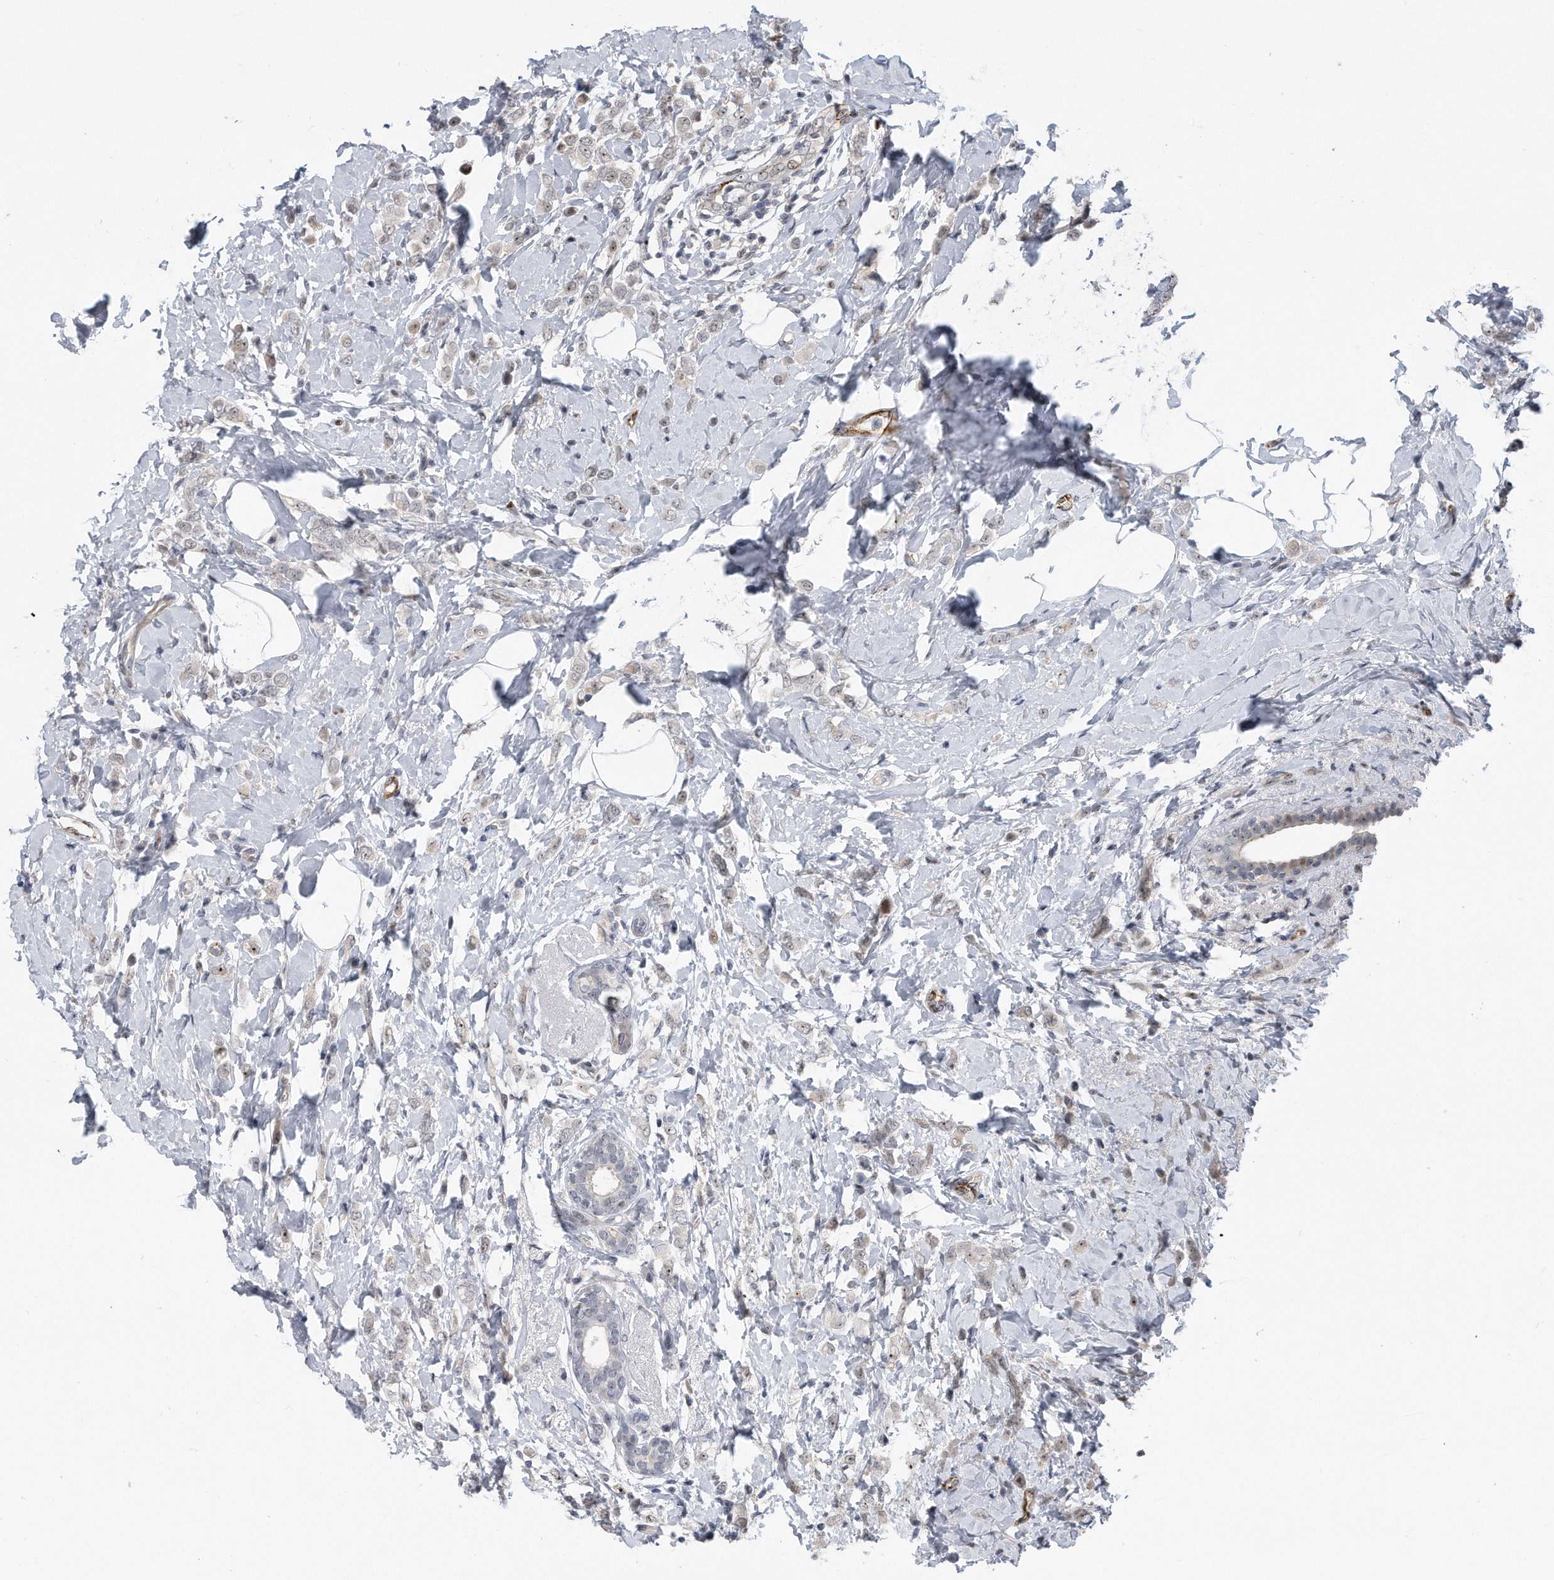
{"staining": {"intensity": "negative", "quantity": "none", "location": "none"}, "tissue": "breast cancer", "cell_type": "Tumor cells", "image_type": "cancer", "snomed": [{"axis": "morphology", "description": "Lobular carcinoma"}, {"axis": "topography", "description": "Breast"}], "caption": "Protein analysis of breast cancer exhibits no significant staining in tumor cells.", "gene": "PGBD2", "patient": {"sex": "female", "age": 47}}